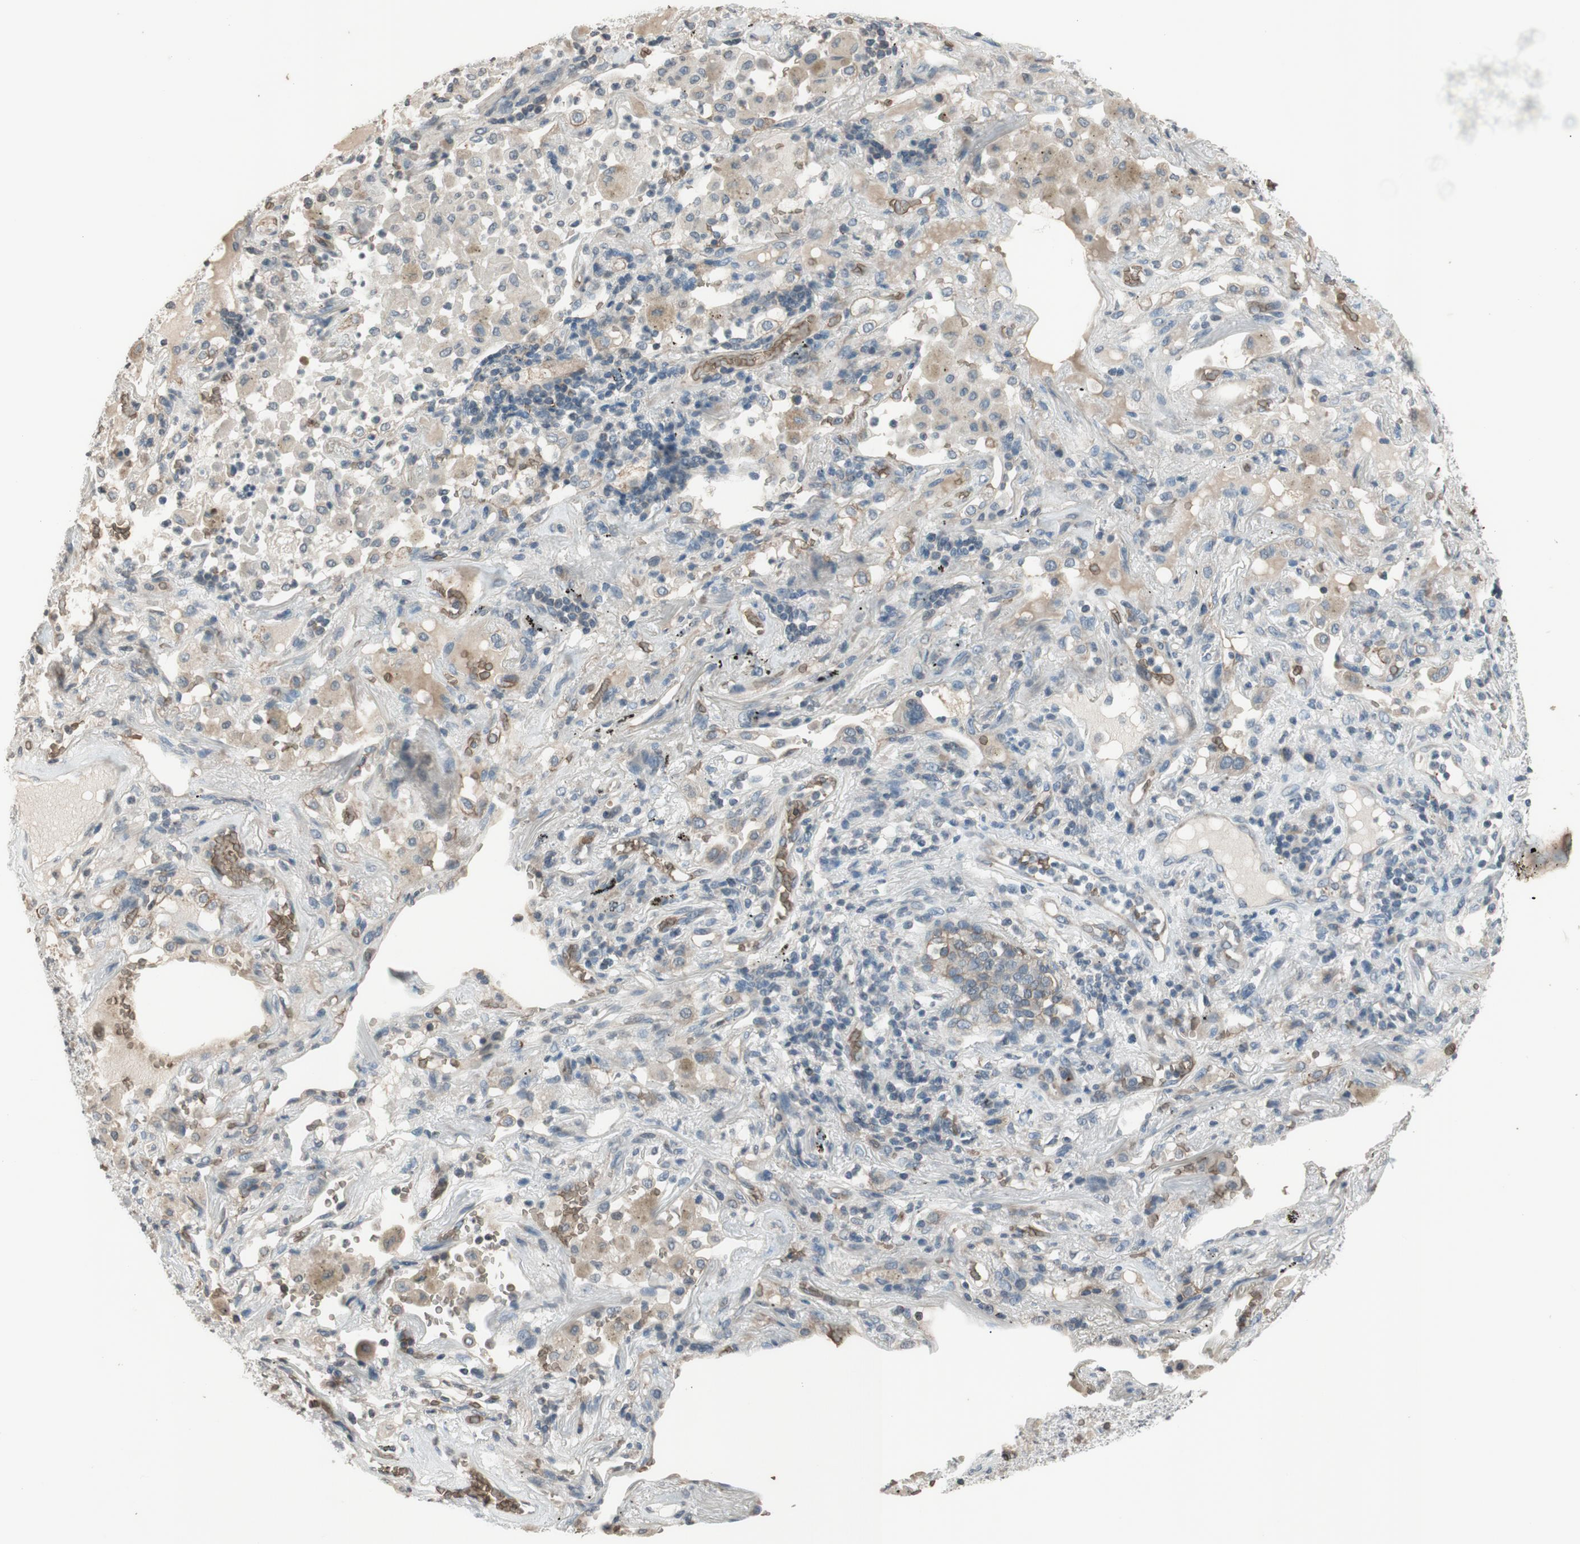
{"staining": {"intensity": "negative", "quantity": "none", "location": "none"}, "tissue": "lung cancer", "cell_type": "Tumor cells", "image_type": "cancer", "snomed": [{"axis": "morphology", "description": "Squamous cell carcinoma, NOS"}, {"axis": "topography", "description": "Lung"}], "caption": "Photomicrograph shows no significant protein positivity in tumor cells of lung squamous cell carcinoma.", "gene": "GYPC", "patient": {"sex": "male", "age": 57}}